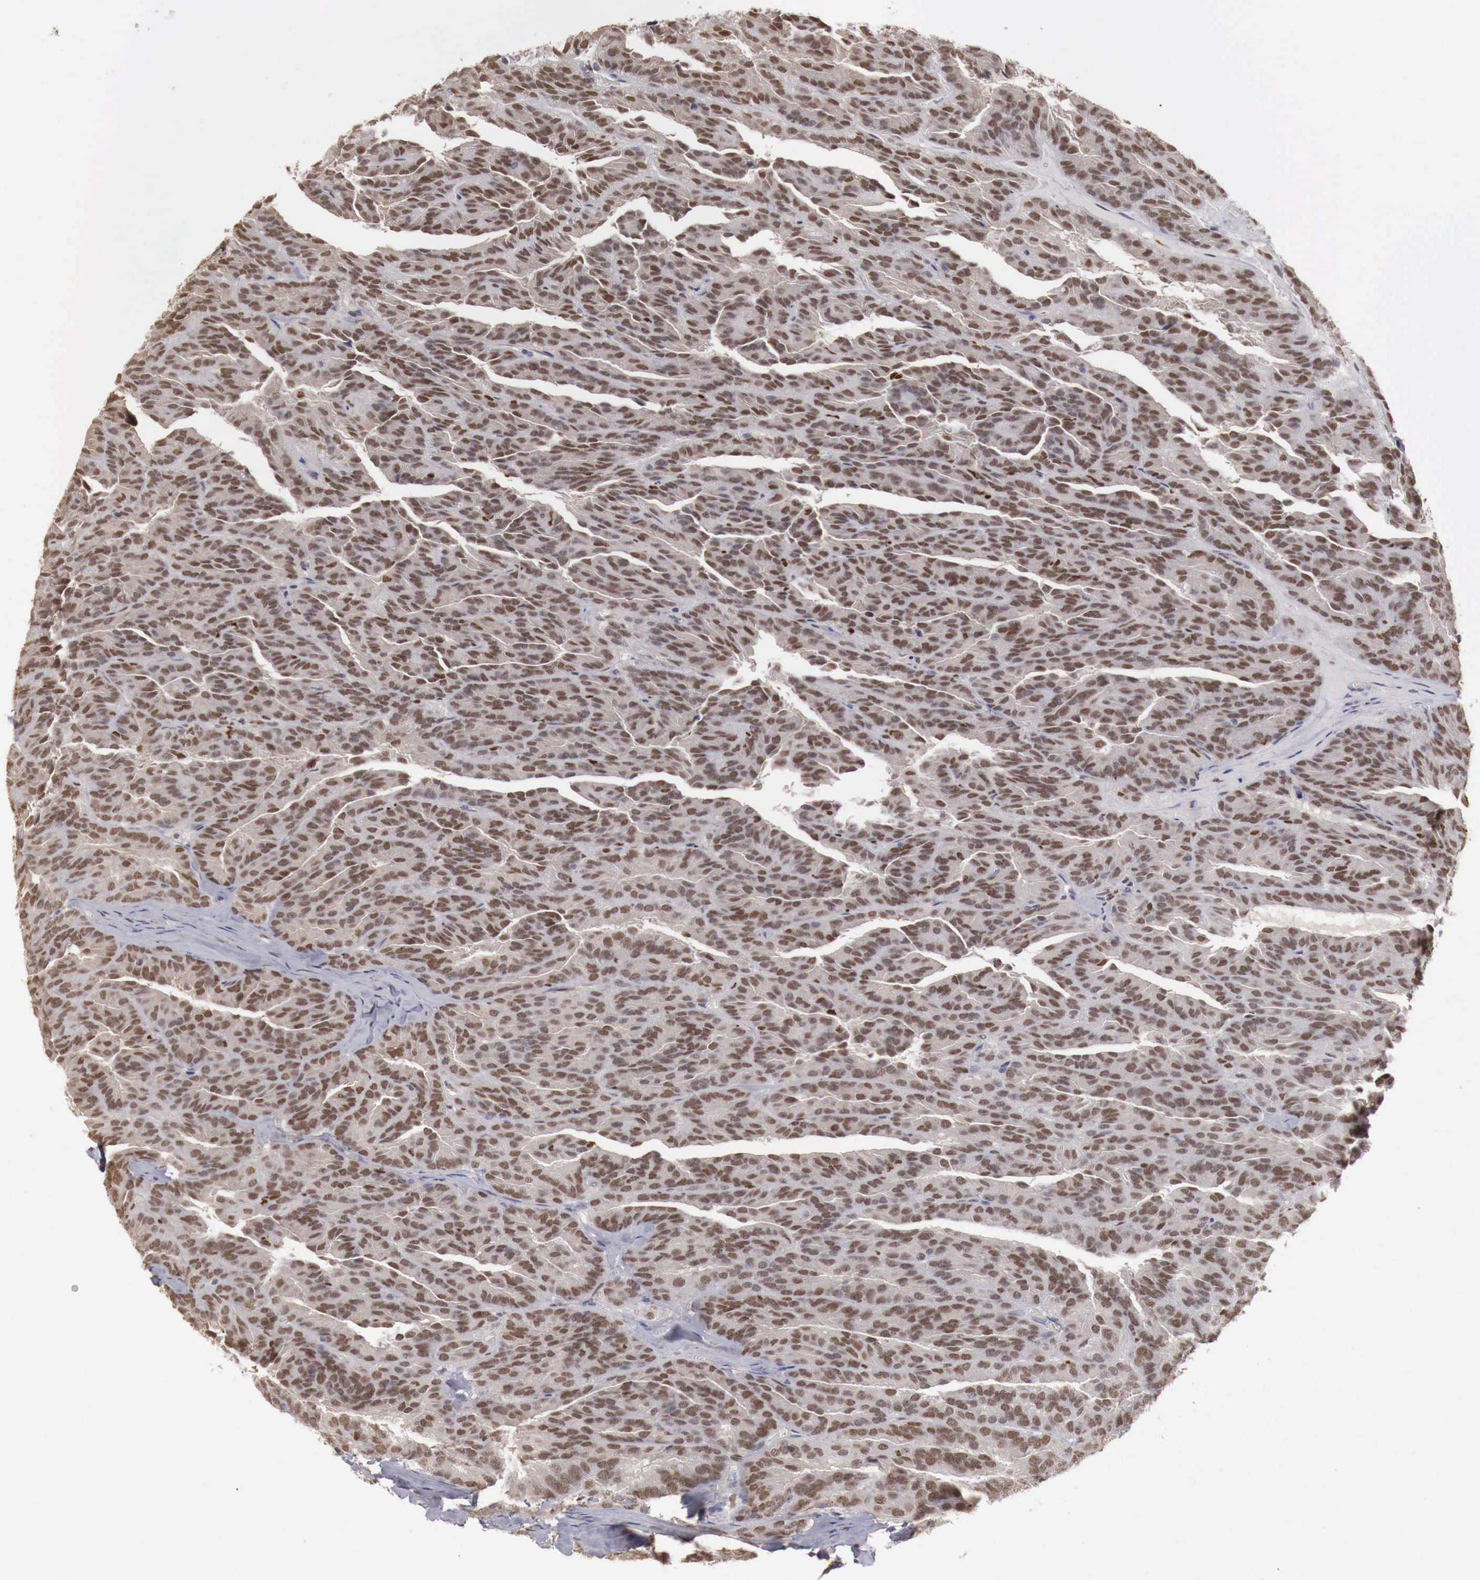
{"staining": {"intensity": "moderate", "quantity": ">75%", "location": "nuclear"}, "tissue": "renal cancer", "cell_type": "Tumor cells", "image_type": "cancer", "snomed": [{"axis": "morphology", "description": "Adenocarcinoma, NOS"}, {"axis": "topography", "description": "Kidney"}], "caption": "This is an image of IHC staining of renal cancer (adenocarcinoma), which shows moderate expression in the nuclear of tumor cells.", "gene": "KHDRBS2", "patient": {"sex": "male", "age": 46}}